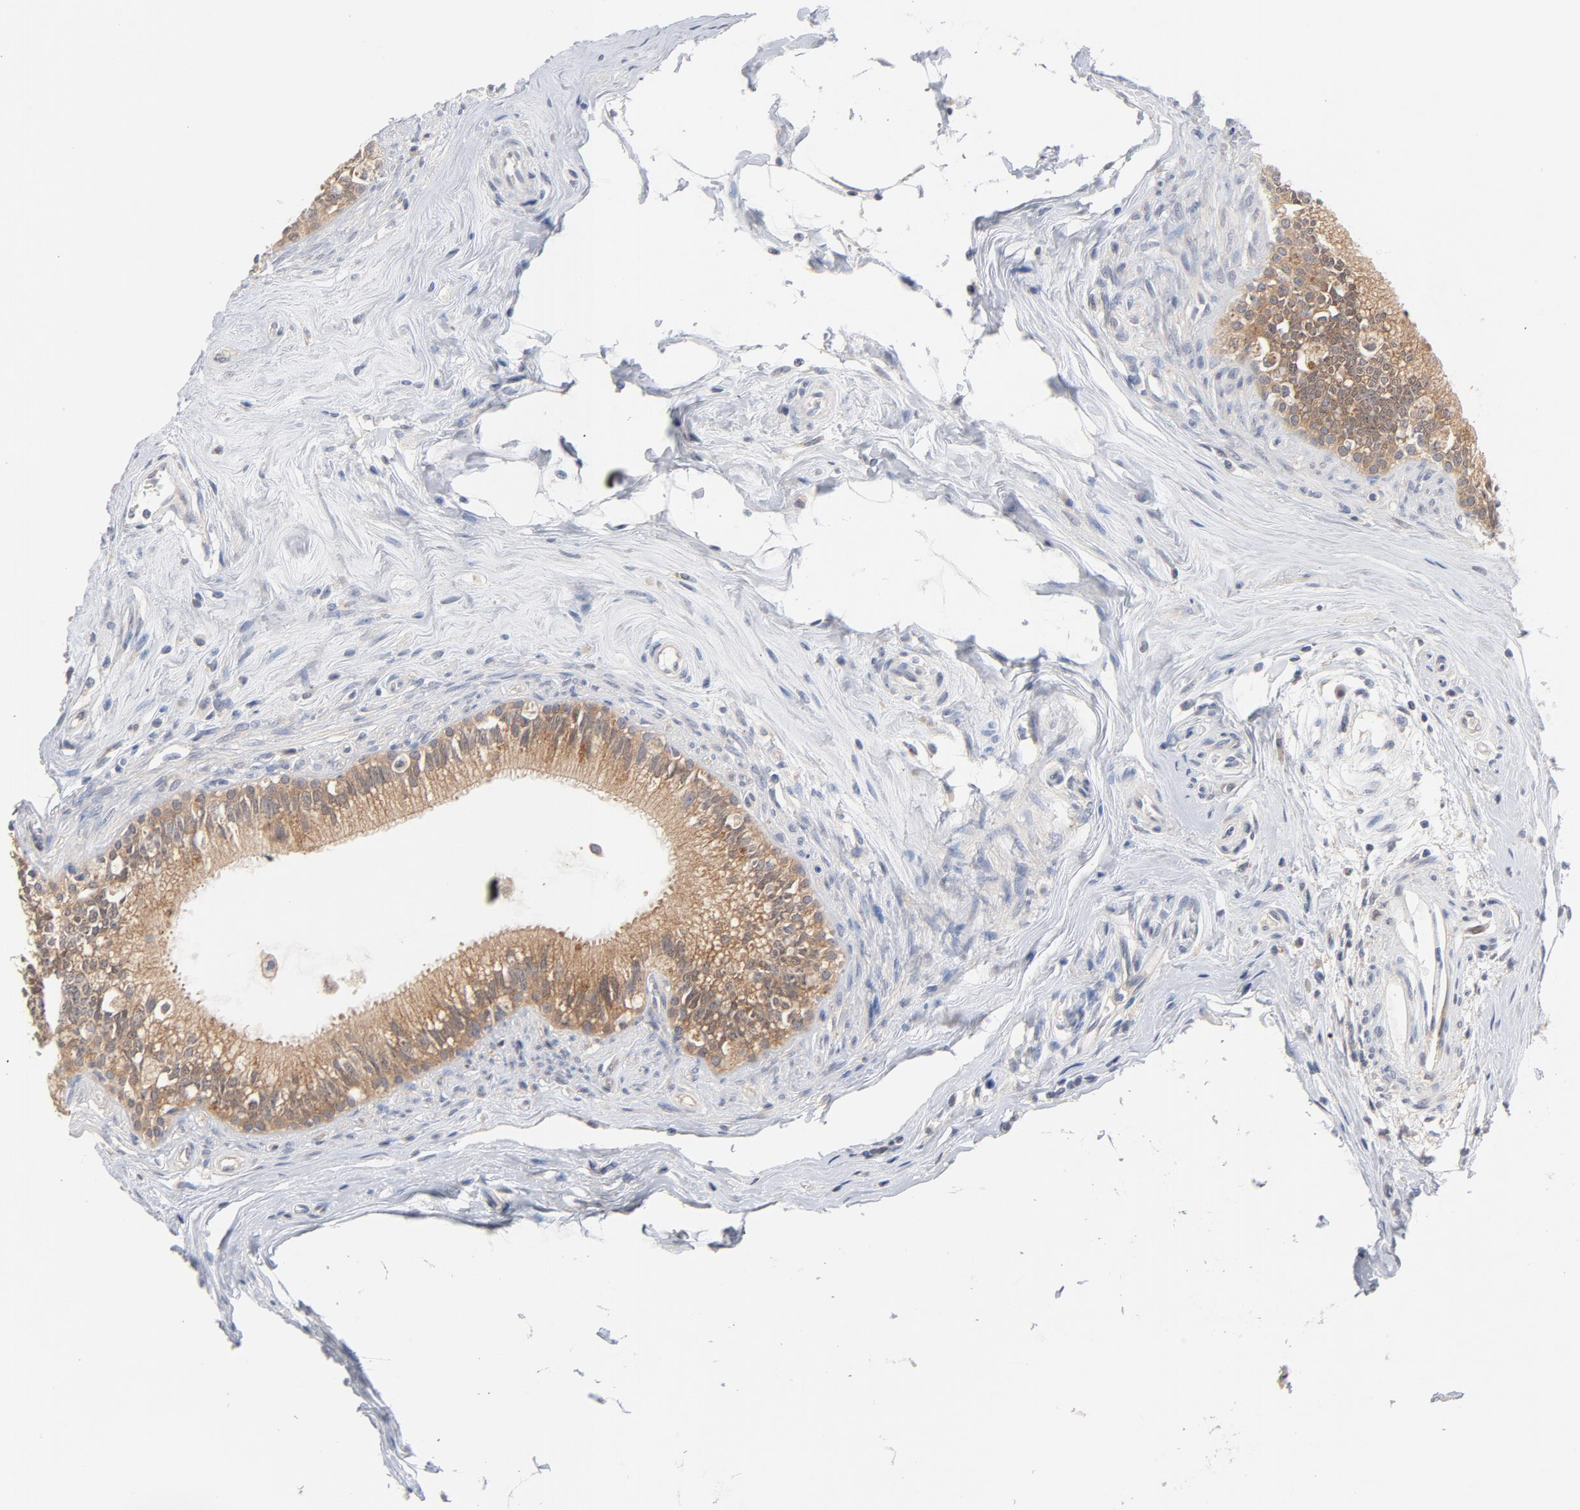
{"staining": {"intensity": "moderate", "quantity": ">75%", "location": "cytoplasmic/membranous"}, "tissue": "epididymis", "cell_type": "Glandular cells", "image_type": "normal", "snomed": [{"axis": "morphology", "description": "Normal tissue, NOS"}, {"axis": "morphology", "description": "Inflammation, NOS"}, {"axis": "topography", "description": "Epididymis"}], "caption": "Immunohistochemistry (IHC) micrograph of benign epididymis: epididymis stained using immunohistochemistry exhibits medium levels of moderate protein expression localized specifically in the cytoplasmic/membranous of glandular cells, appearing as a cytoplasmic/membranous brown color.", "gene": "UBL4A", "patient": {"sex": "male", "age": 84}}